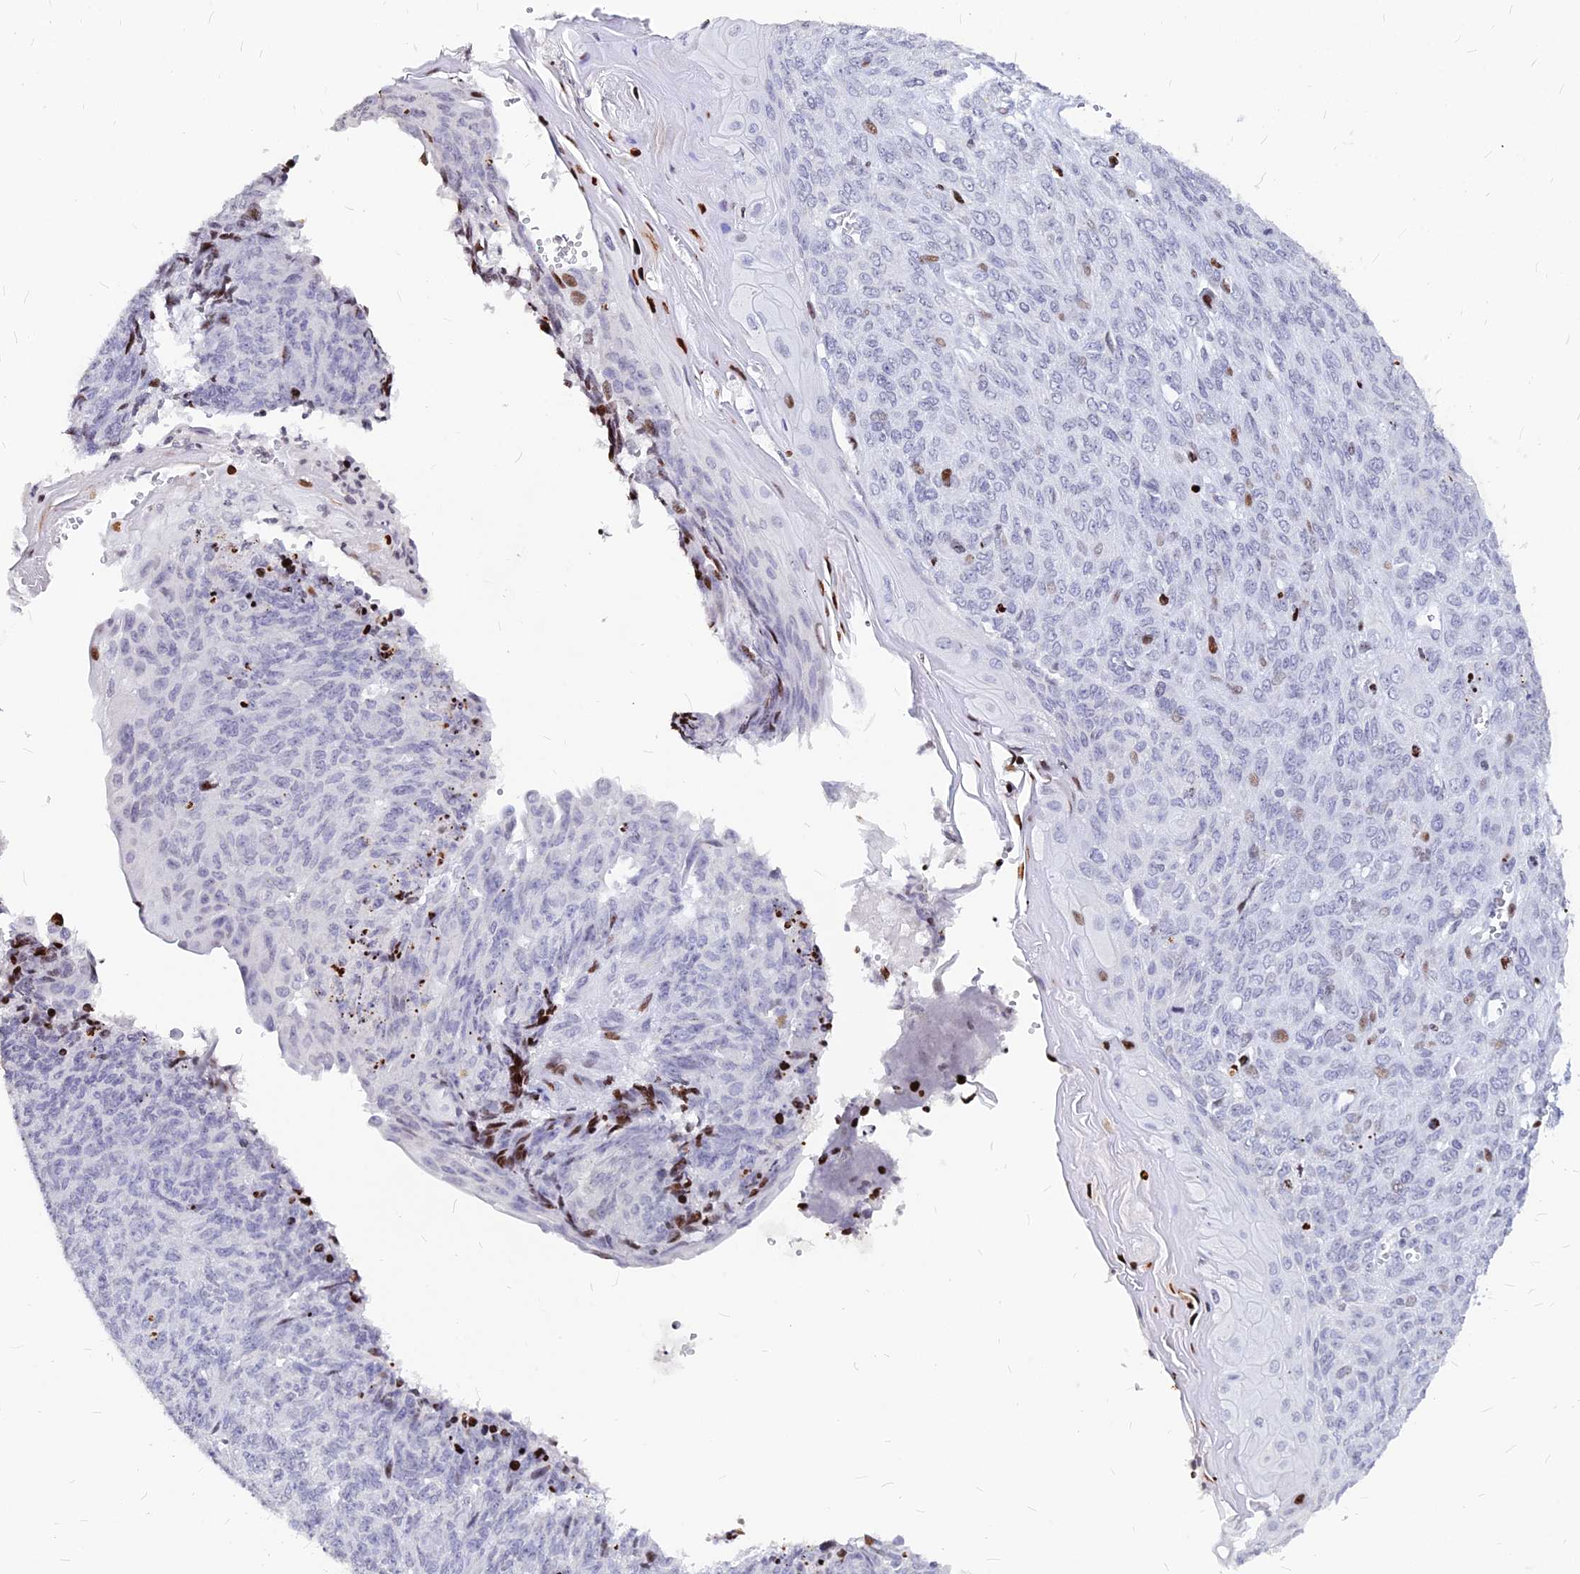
{"staining": {"intensity": "moderate", "quantity": "<25%", "location": "nuclear"}, "tissue": "endometrial cancer", "cell_type": "Tumor cells", "image_type": "cancer", "snomed": [{"axis": "morphology", "description": "Adenocarcinoma, NOS"}, {"axis": "topography", "description": "Endometrium"}], "caption": "Approximately <25% of tumor cells in endometrial adenocarcinoma reveal moderate nuclear protein expression as visualized by brown immunohistochemical staining.", "gene": "PRPS1", "patient": {"sex": "female", "age": 32}}